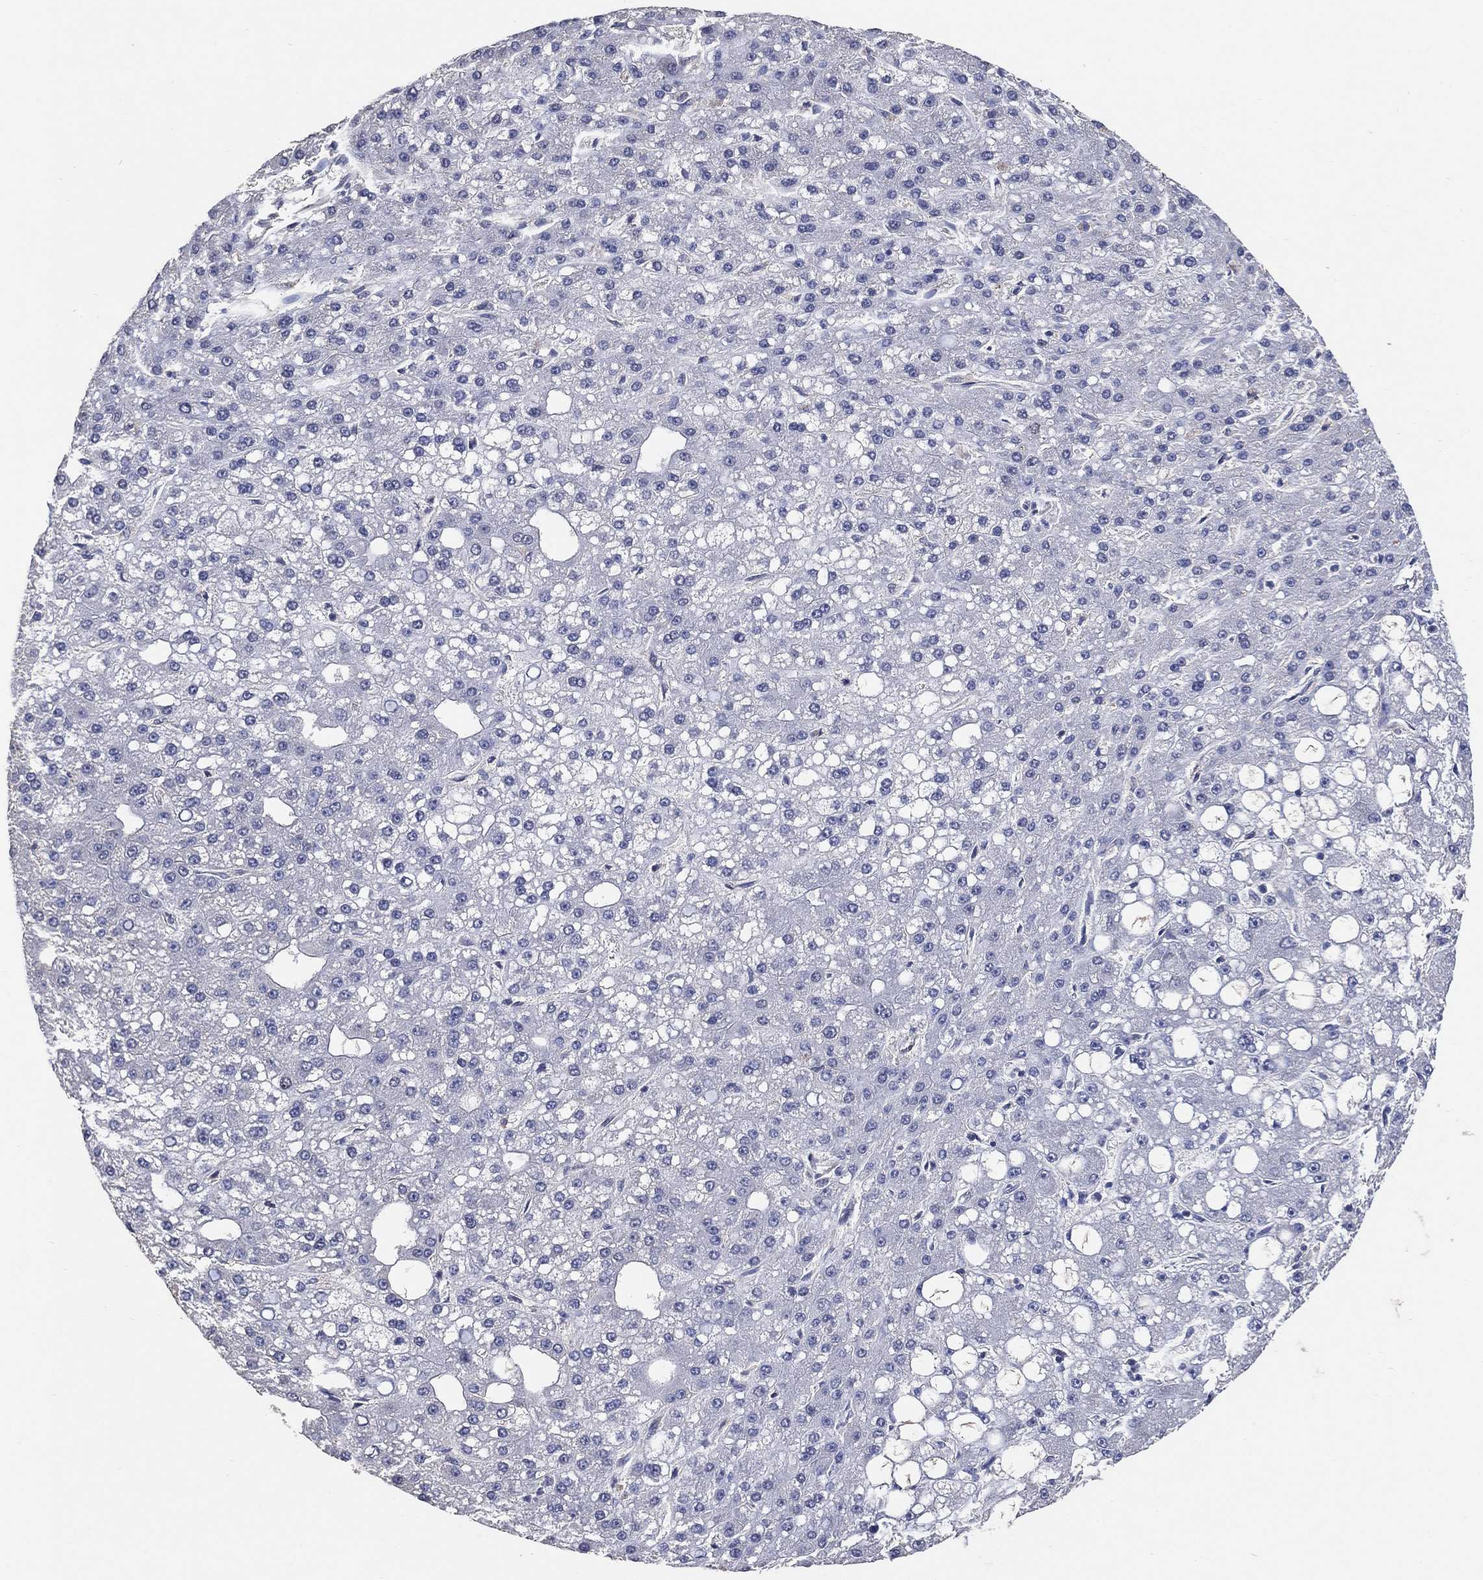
{"staining": {"intensity": "negative", "quantity": "none", "location": "none"}, "tissue": "liver cancer", "cell_type": "Tumor cells", "image_type": "cancer", "snomed": [{"axis": "morphology", "description": "Carcinoma, Hepatocellular, NOS"}, {"axis": "topography", "description": "Liver"}], "caption": "This is an immunohistochemistry (IHC) histopathology image of human liver cancer. There is no expression in tumor cells.", "gene": "KLK5", "patient": {"sex": "male", "age": 67}}